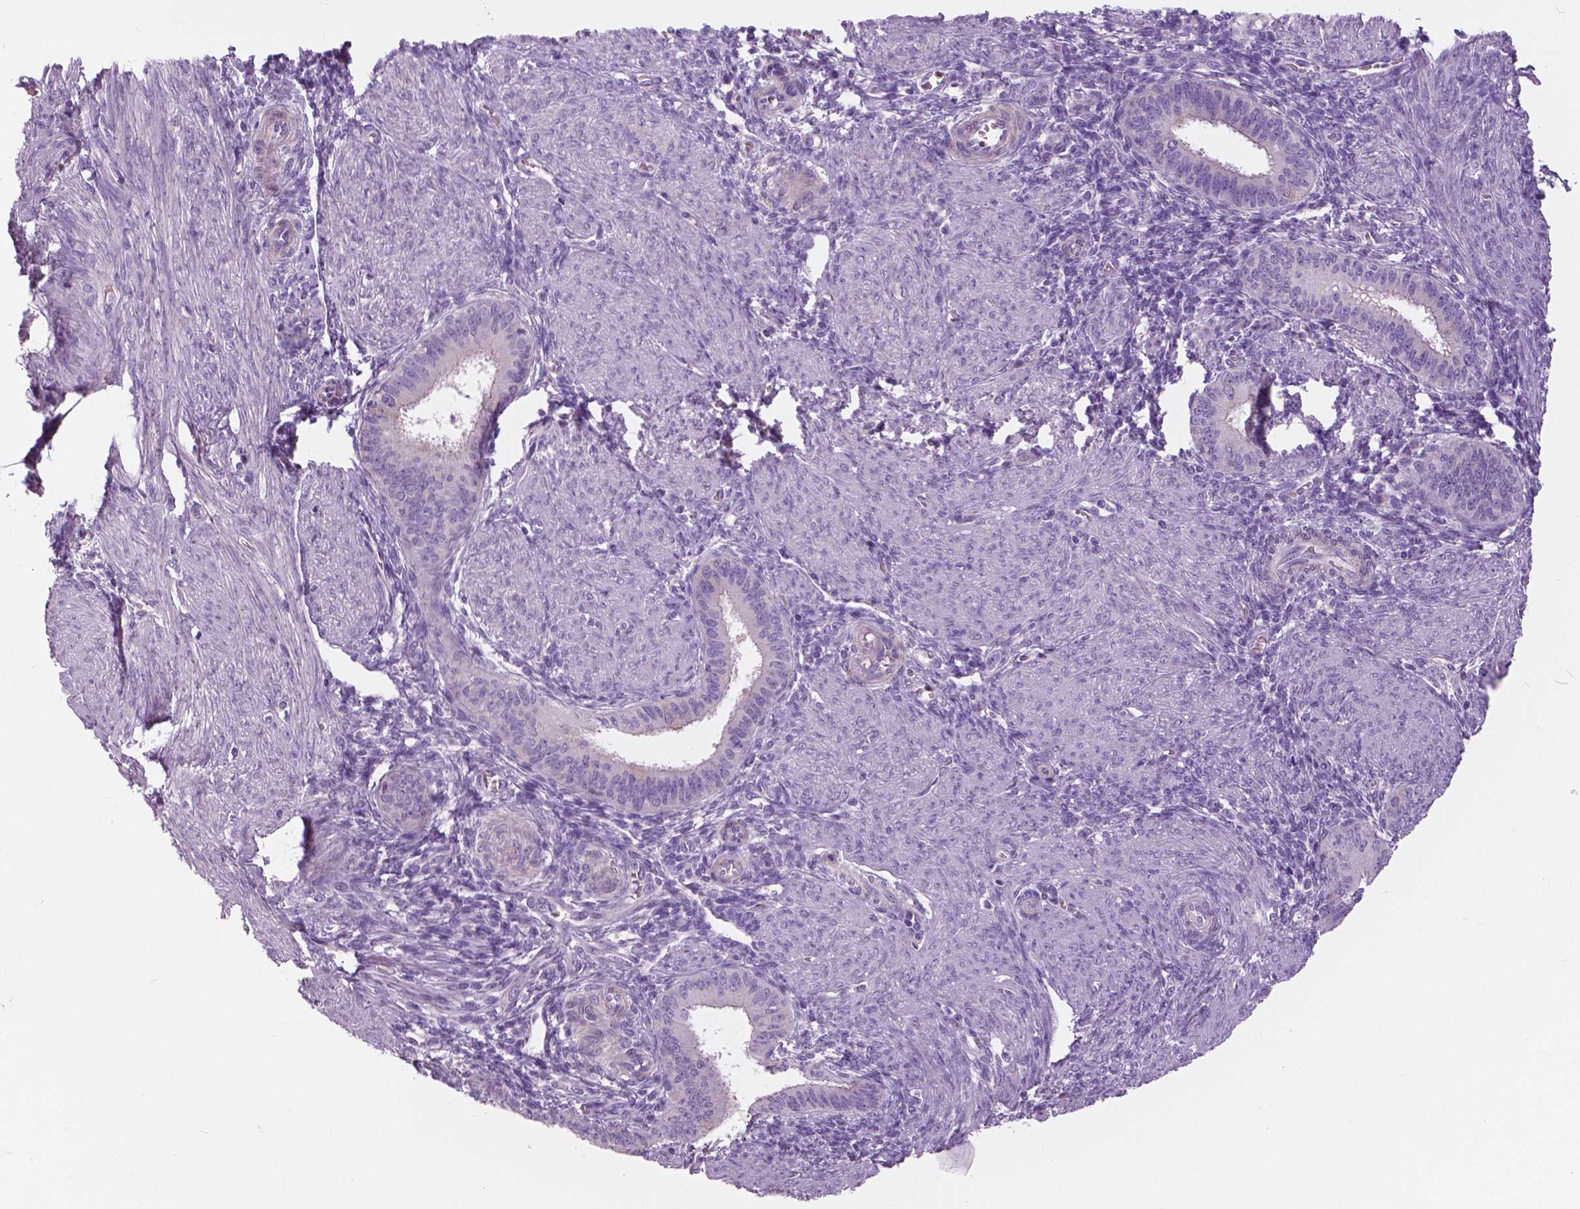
{"staining": {"intensity": "negative", "quantity": "none", "location": "none"}, "tissue": "endometrium", "cell_type": "Cells in endometrial stroma", "image_type": "normal", "snomed": [{"axis": "morphology", "description": "Normal tissue, NOS"}, {"axis": "topography", "description": "Endometrium"}], "caption": "Micrograph shows no protein positivity in cells in endometrial stroma of benign endometrium. Nuclei are stained in blue.", "gene": "SERPINI1", "patient": {"sex": "female", "age": 39}}